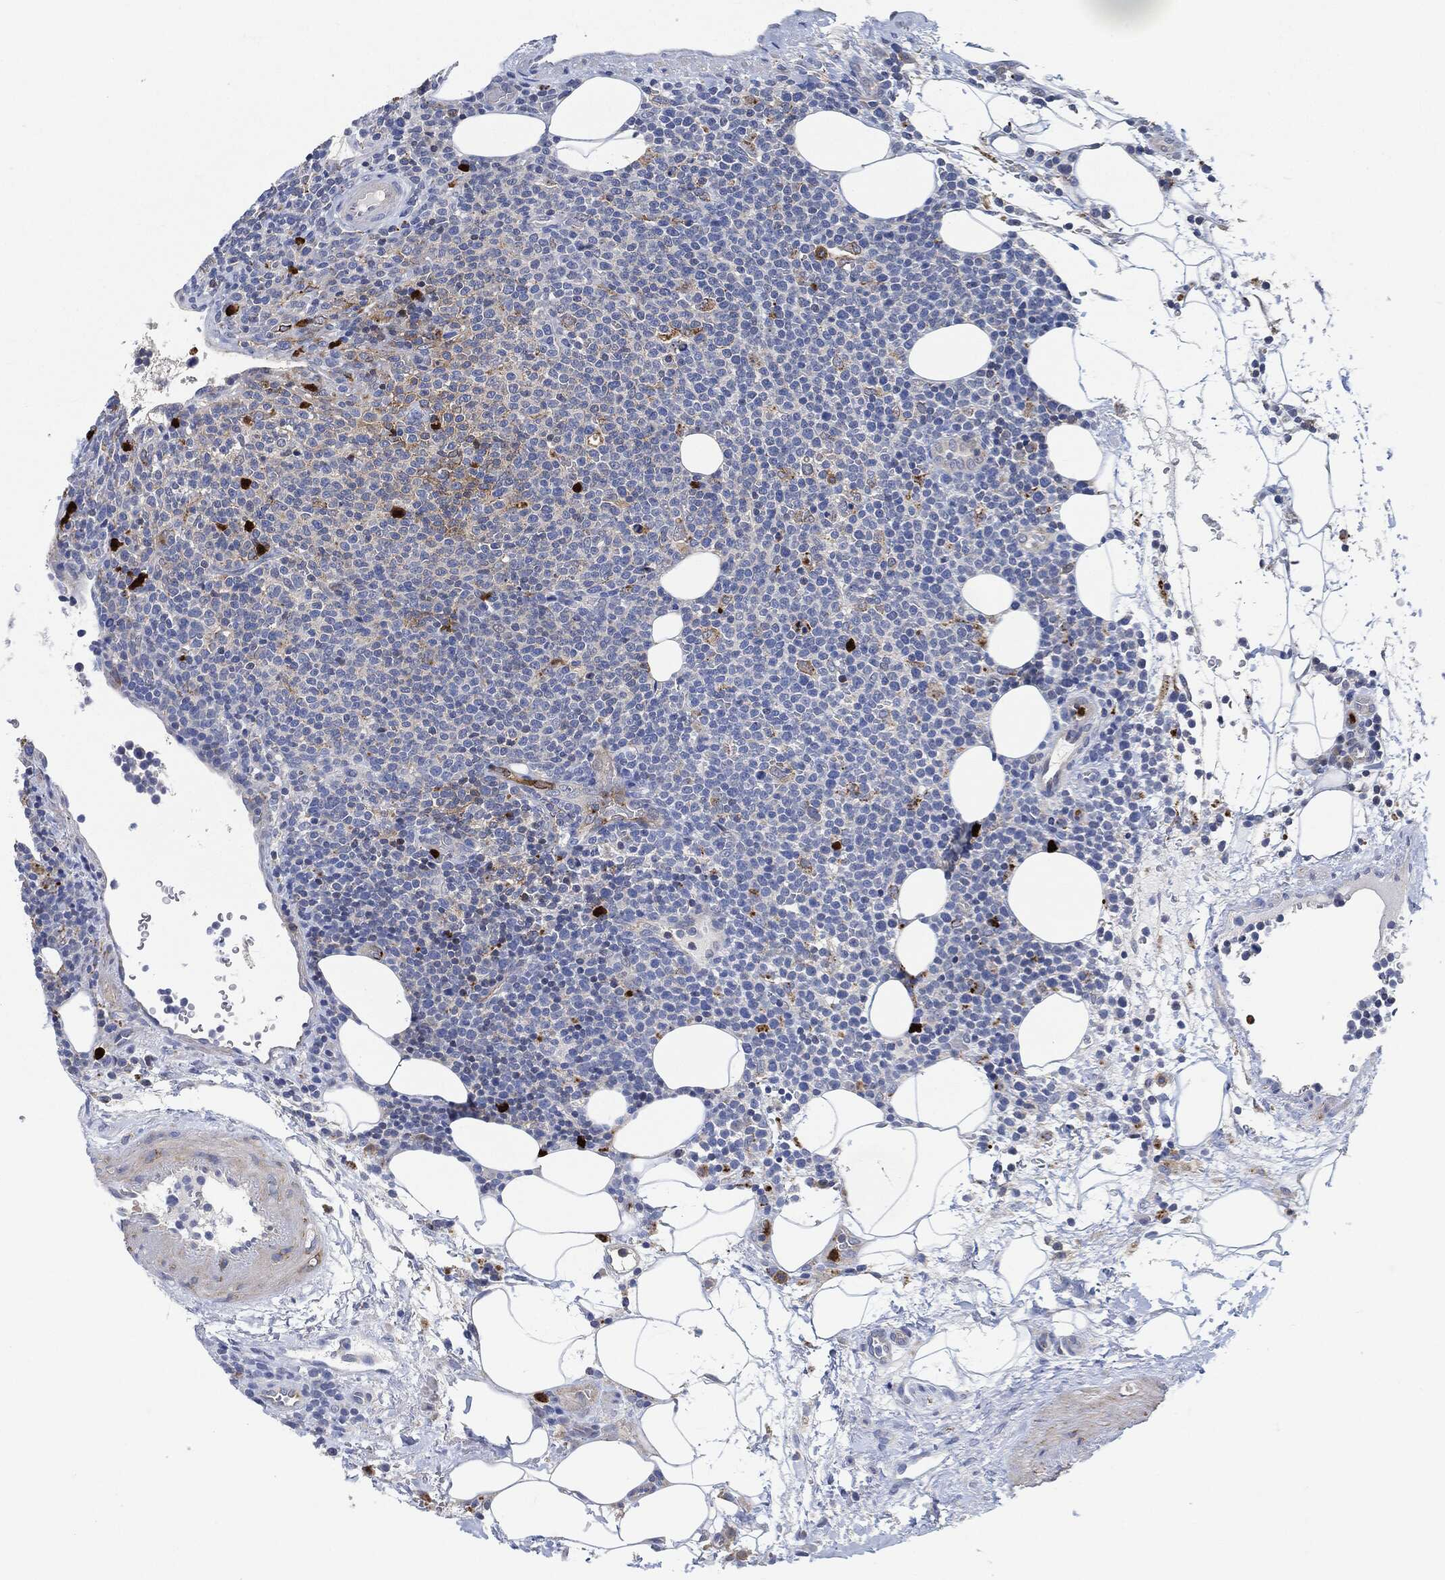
{"staining": {"intensity": "moderate", "quantity": "<25%", "location": "cytoplasmic/membranous"}, "tissue": "lymphoma", "cell_type": "Tumor cells", "image_type": "cancer", "snomed": [{"axis": "morphology", "description": "Malignant lymphoma, non-Hodgkin's type, High grade"}, {"axis": "topography", "description": "Lymph node"}], "caption": "This photomicrograph displays IHC staining of high-grade malignant lymphoma, non-Hodgkin's type, with low moderate cytoplasmic/membranous positivity in about <25% of tumor cells.", "gene": "VSIG4", "patient": {"sex": "male", "age": 61}}